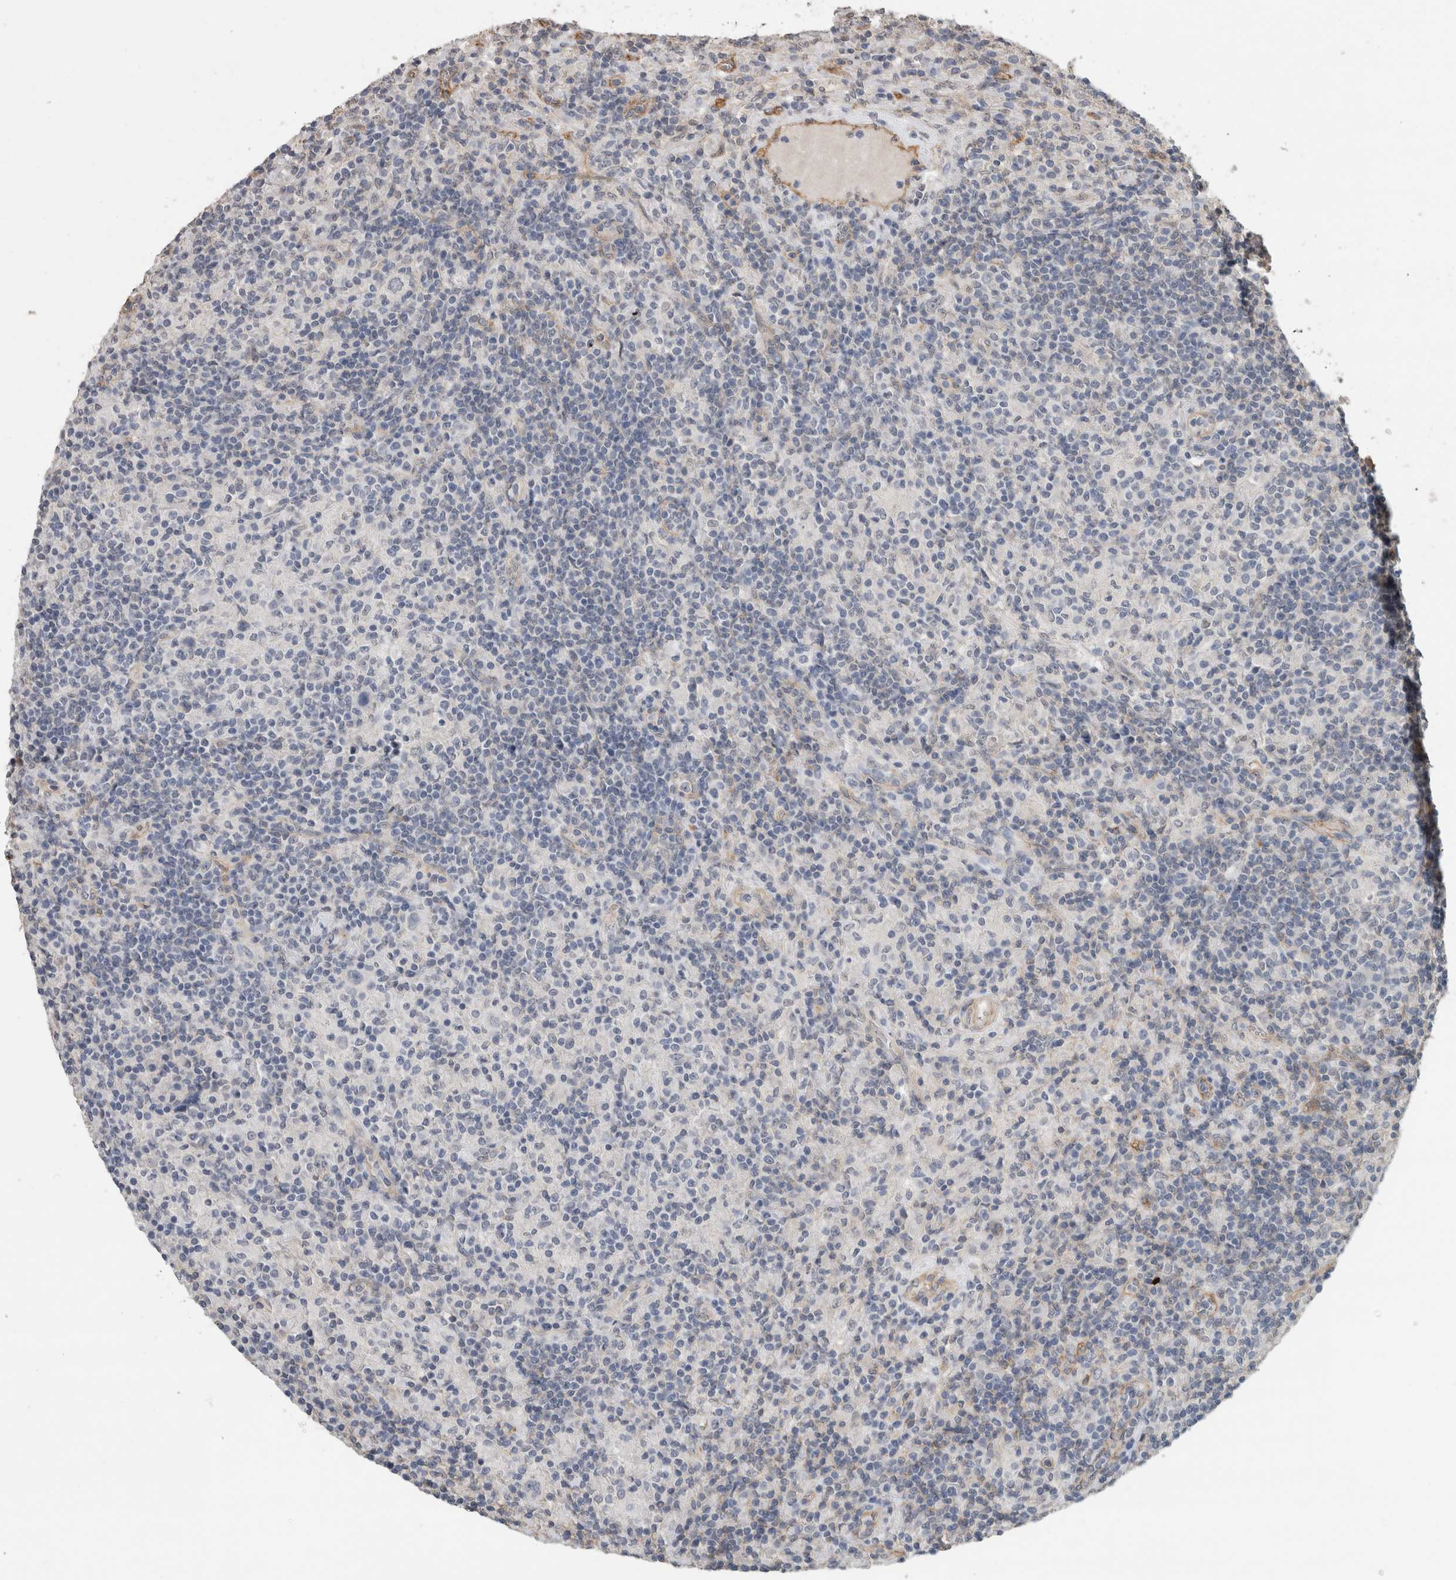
{"staining": {"intensity": "negative", "quantity": "none", "location": "none"}, "tissue": "lymphoma", "cell_type": "Tumor cells", "image_type": "cancer", "snomed": [{"axis": "morphology", "description": "Hodgkin's disease, NOS"}, {"axis": "topography", "description": "Lymph node"}], "caption": "The image displays no staining of tumor cells in Hodgkin's disease.", "gene": "RECK", "patient": {"sex": "male", "age": 70}}